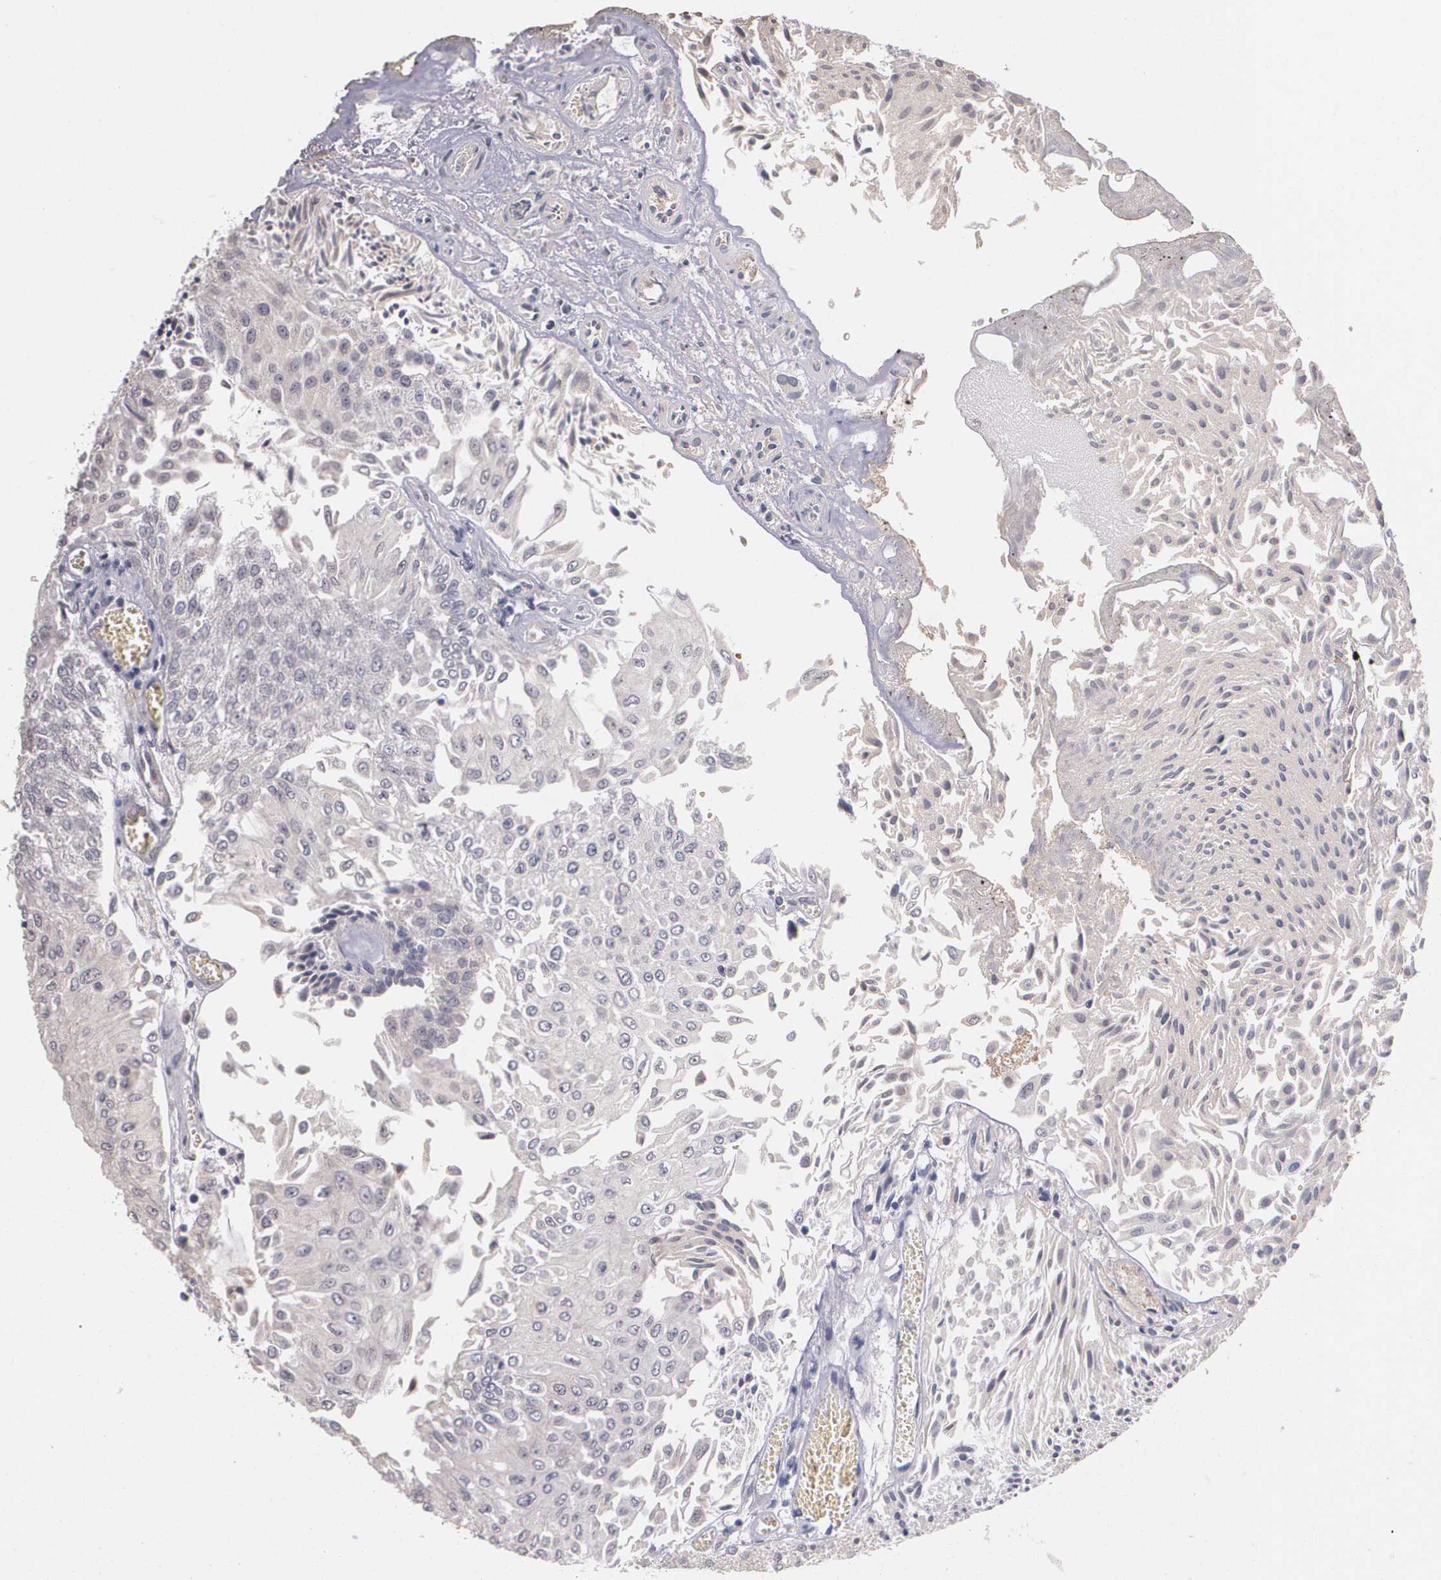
{"staining": {"intensity": "weak", "quantity": "<25%", "location": "cytoplasmic/membranous"}, "tissue": "urothelial cancer", "cell_type": "Tumor cells", "image_type": "cancer", "snomed": [{"axis": "morphology", "description": "Urothelial carcinoma, Low grade"}, {"axis": "topography", "description": "Urinary bladder"}], "caption": "Immunohistochemistry of urothelial cancer reveals no positivity in tumor cells. (DAB IHC visualized using brightfield microscopy, high magnification).", "gene": "AMBP", "patient": {"sex": "male", "age": 86}}